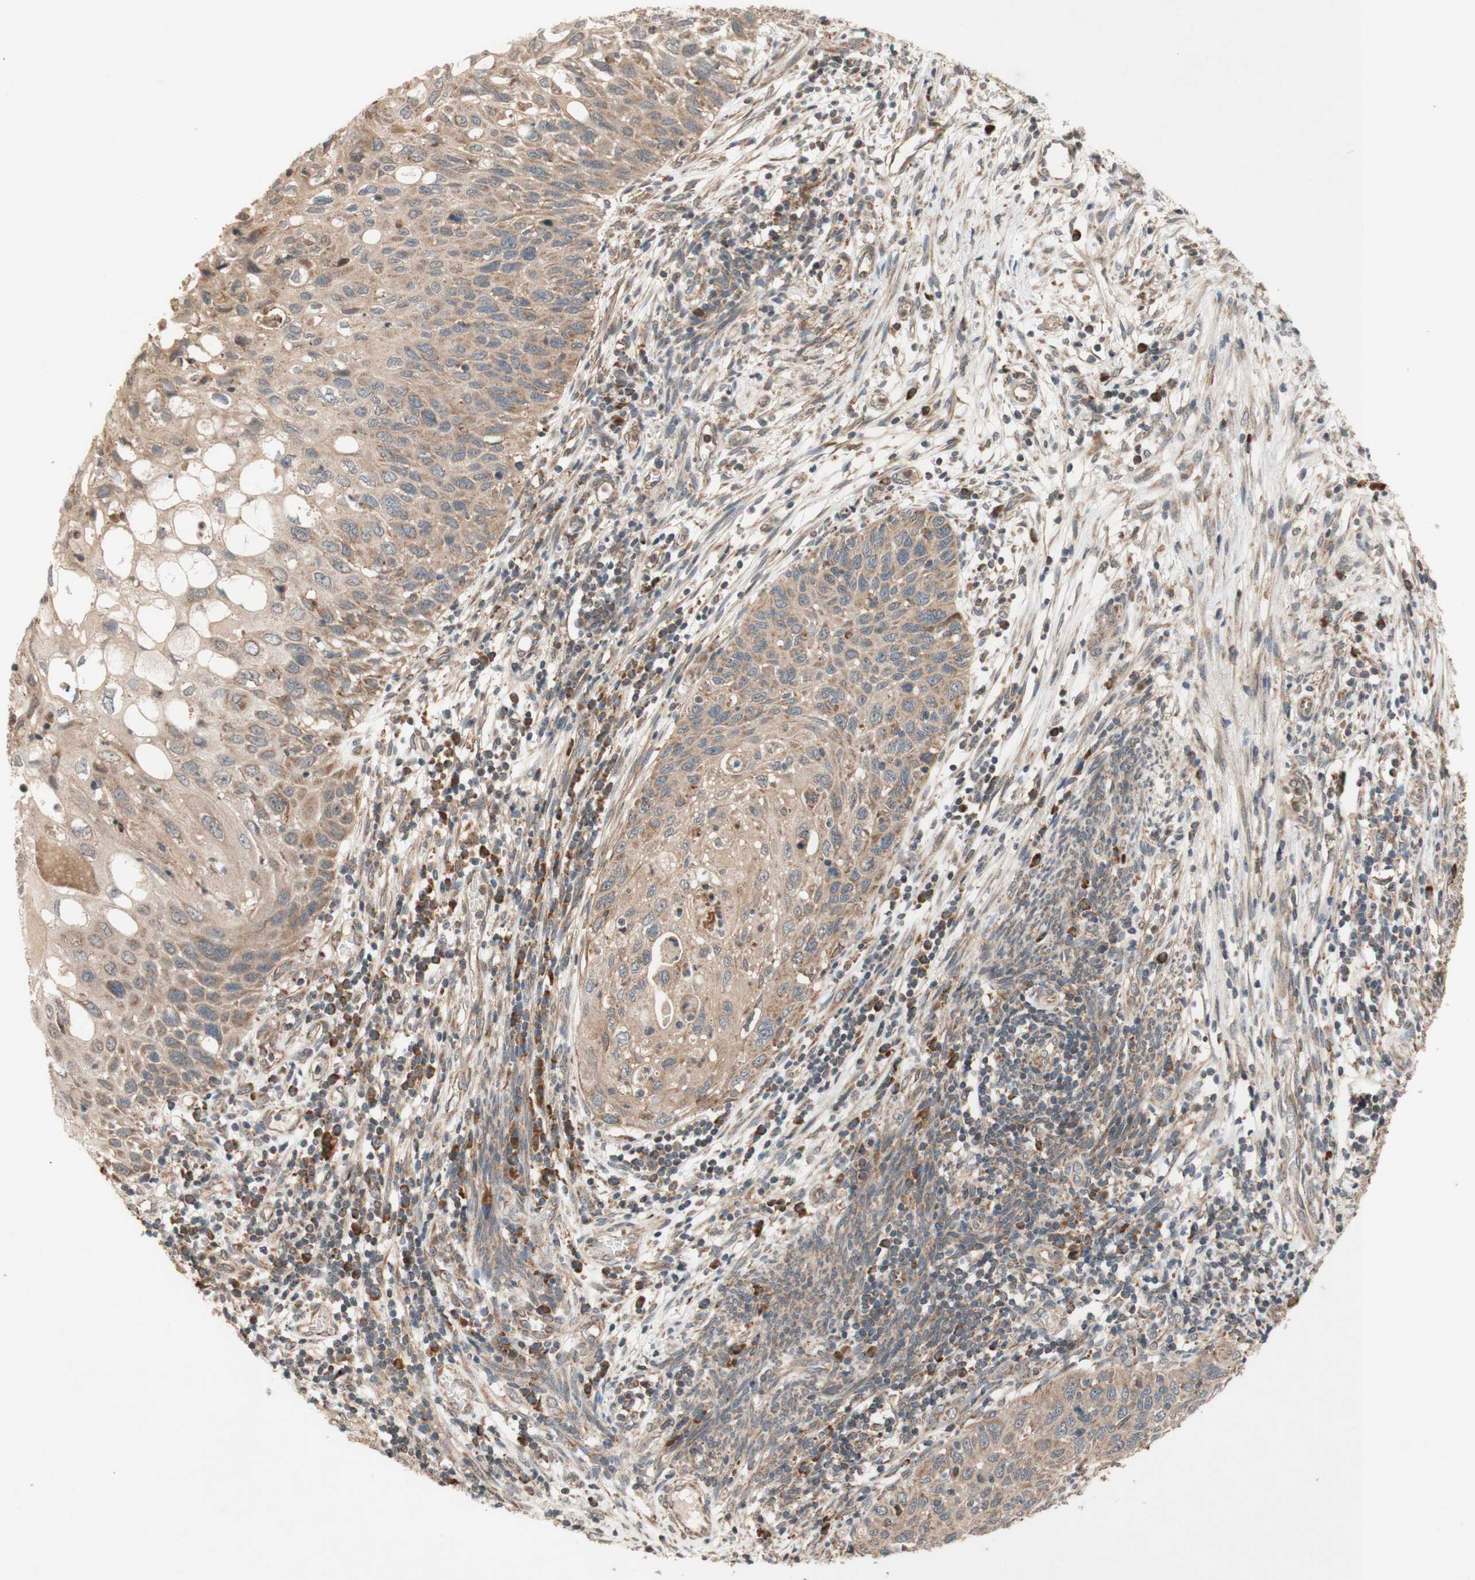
{"staining": {"intensity": "weak", "quantity": ">75%", "location": "cytoplasmic/membranous"}, "tissue": "cervical cancer", "cell_type": "Tumor cells", "image_type": "cancer", "snomed": [{"axis": "morphology", "description": "Squamous cell carcinoma, NOS"}, {"axis": "topography", "description": "Cervix"}], "caption": "Tumor cells demonstrate low levels of weak cytoplasmic/membranous expression in approximately >75% of cells in human cervical cancer. The staining is performed using DAB (3,3'-diaminobenzidine) brown chromogen to label protein expression. The nuclei are counter-stained blue using hematoxylin.", "gene": "DDOST", "patient": {"sex": "female", "age": 70}}